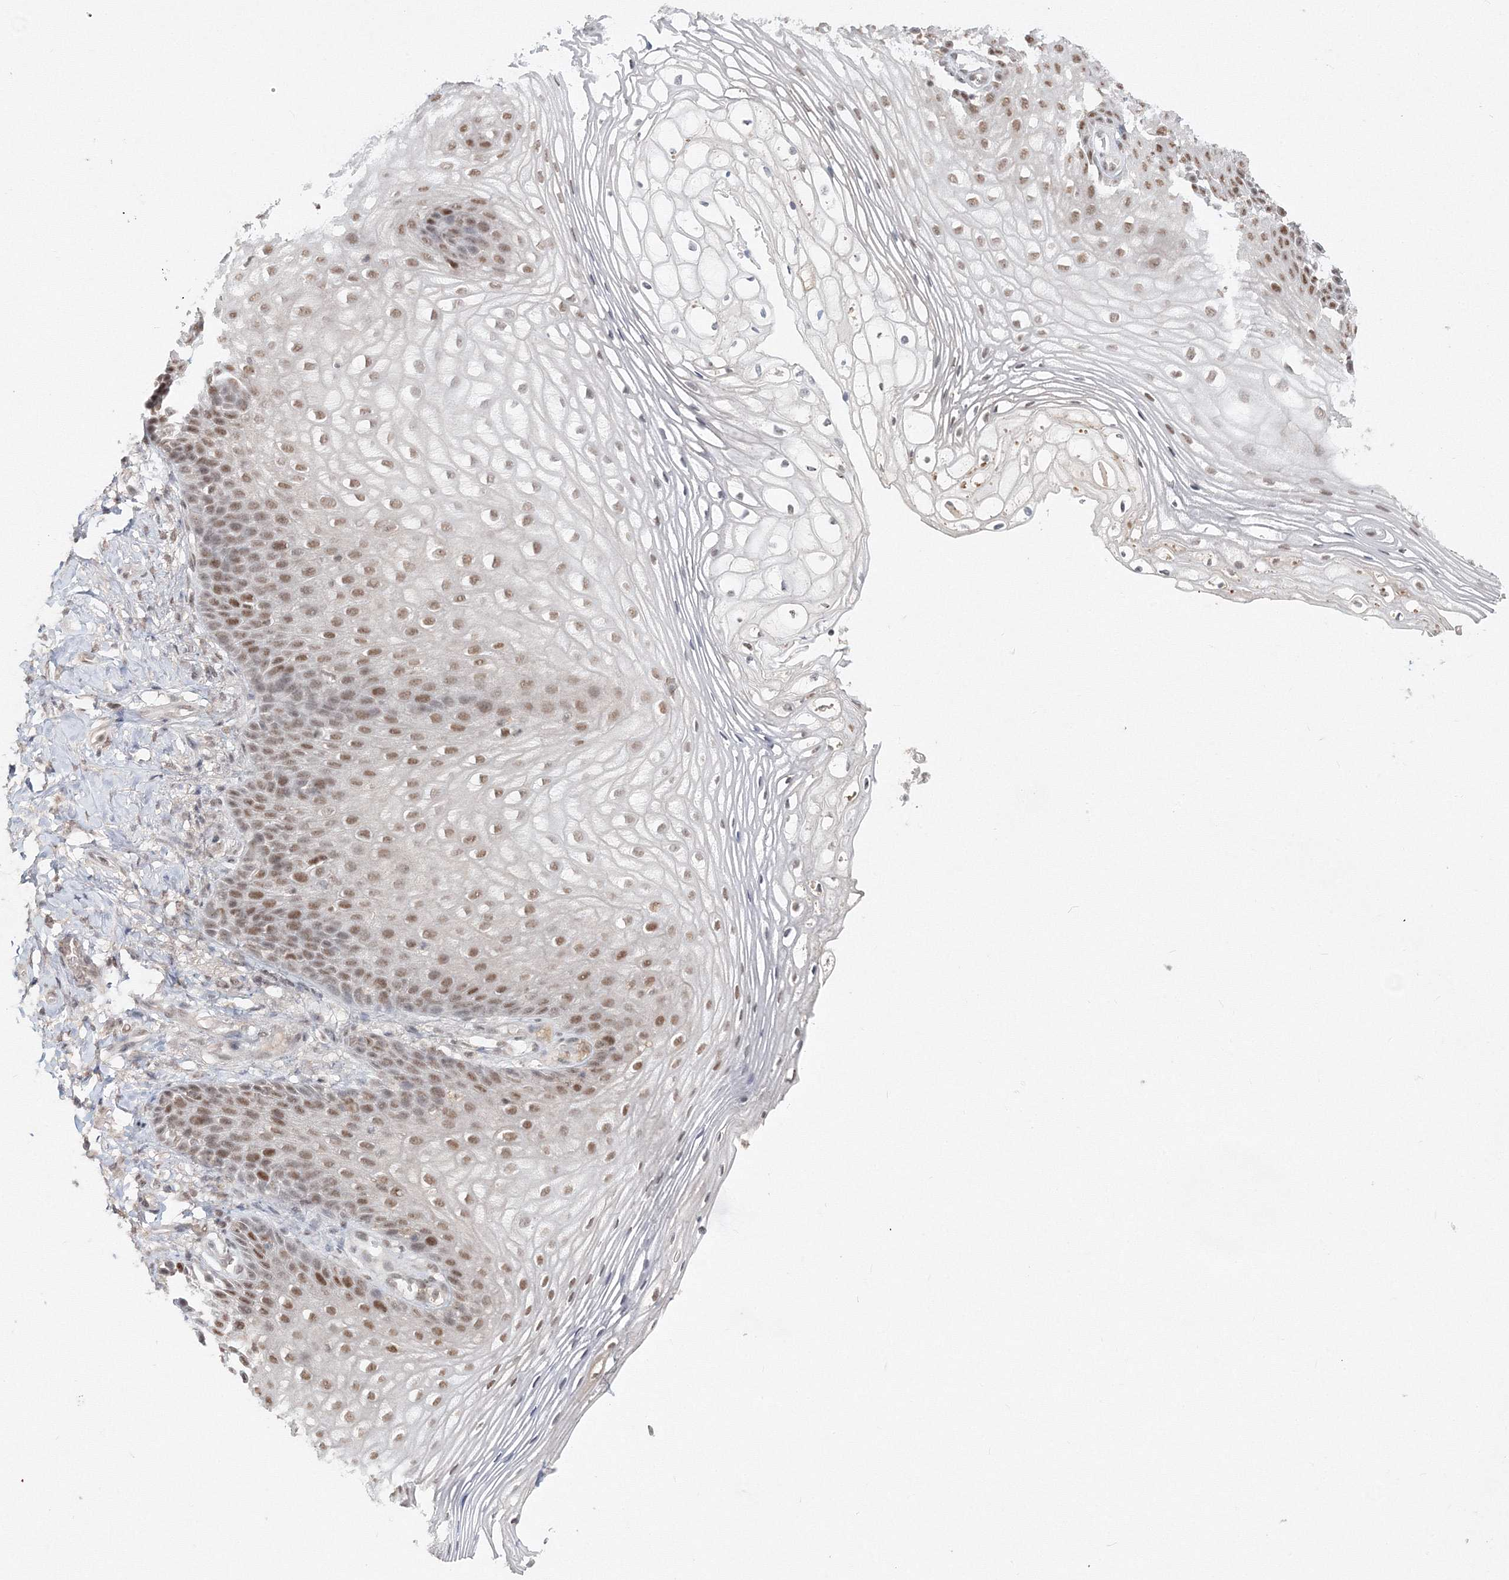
{"staining": {"intensity": "moderate", "quantity": ">75%", "location": "nuclear"}, "tissue": "vagina", "cell_type": "Squamous epithelial cells", "image_type": "normal", "snomed": [{"axis": "morphology", "description": "Normal tissue, NOS"}, {"axis": "topography", "description": "Vagina"}], "caption": "A brown stain labels moderate nuclear expression of a protein in squamous epithelial cells of unremarkable human vagina.", "gene": "IWS1", "patient": {"sex": "female", "age": 60}}